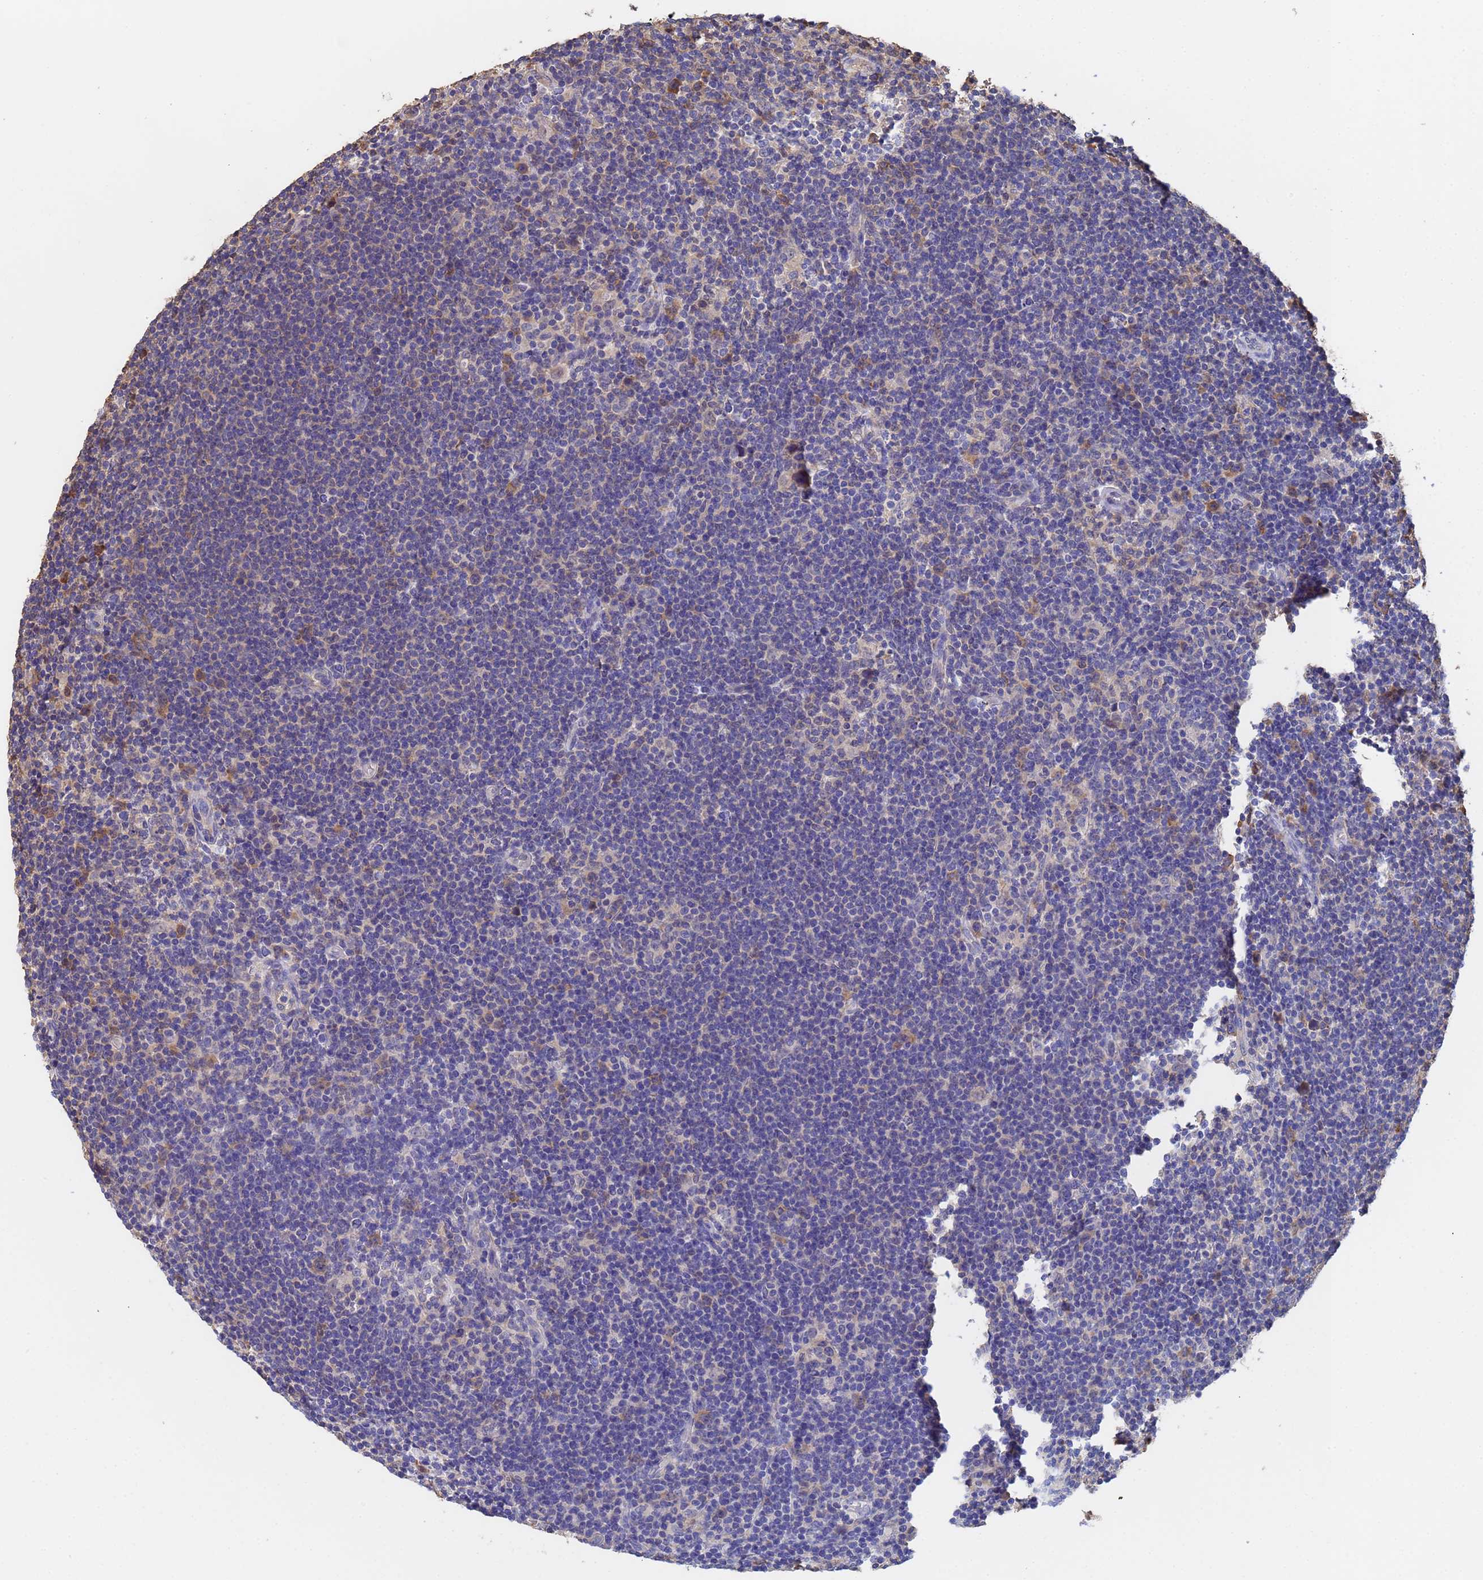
{"staining": {"intensity": "moderate", "quantity": "25%-75%", "location": "cytoplasmic/membranous"}, "tissue": "lymphoma", "cell_type": "Tumor cells", "image_type": "cancer", "snomed": [{"axis": "morphology", "description": "Hodgkin's disease, NOS"}, {"axis": "topography", "description": "Lymph node"}], "caption": "Protein expression analysis of human Hodgkin's disease reveals moderate cytoplasmic/membranous staining in approximately 25%-75% of tumor cells.", "gene": "FAM25A", "patient": {"sex": "female", "age": 57}}